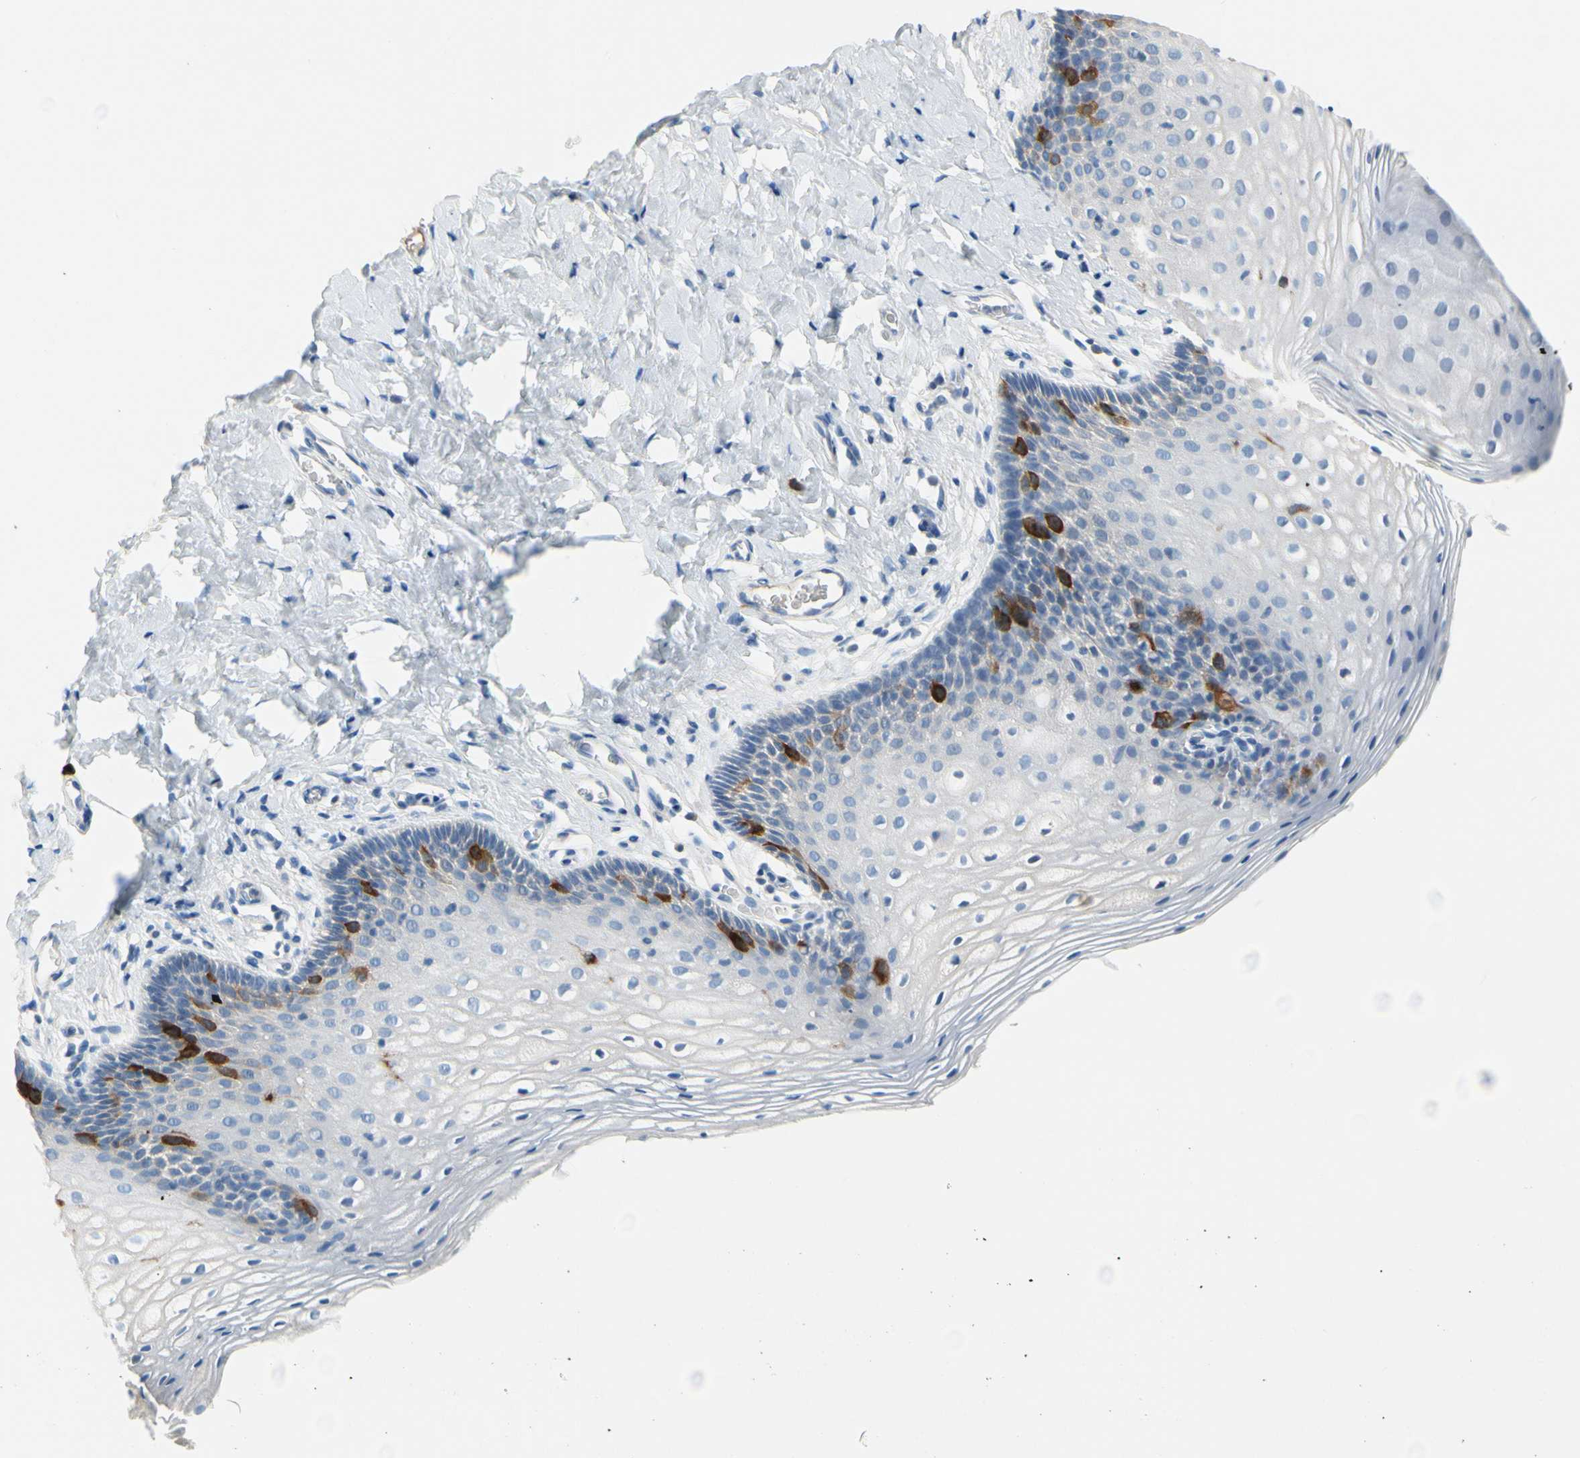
{"staining": {"intensity": "strong", "quantity": "<25%", "location": "cytoplasmic/membranous"}, "tissue": "vagina", "cell_type": "Squamous epithelial cells", "image_type": "normal", "snomed": [{"axis": "morphology", "description": "Normal tissue, NOS"}, {"axis": "topography", "description": "Vagina"}], "caption": "A brown stain labels strong cytoplasmic/membranous expression of a protein in squamous epithelial cells of benign vagina.", "gene": "TACC3", "patient": {"sex": "female", "age": 55}}